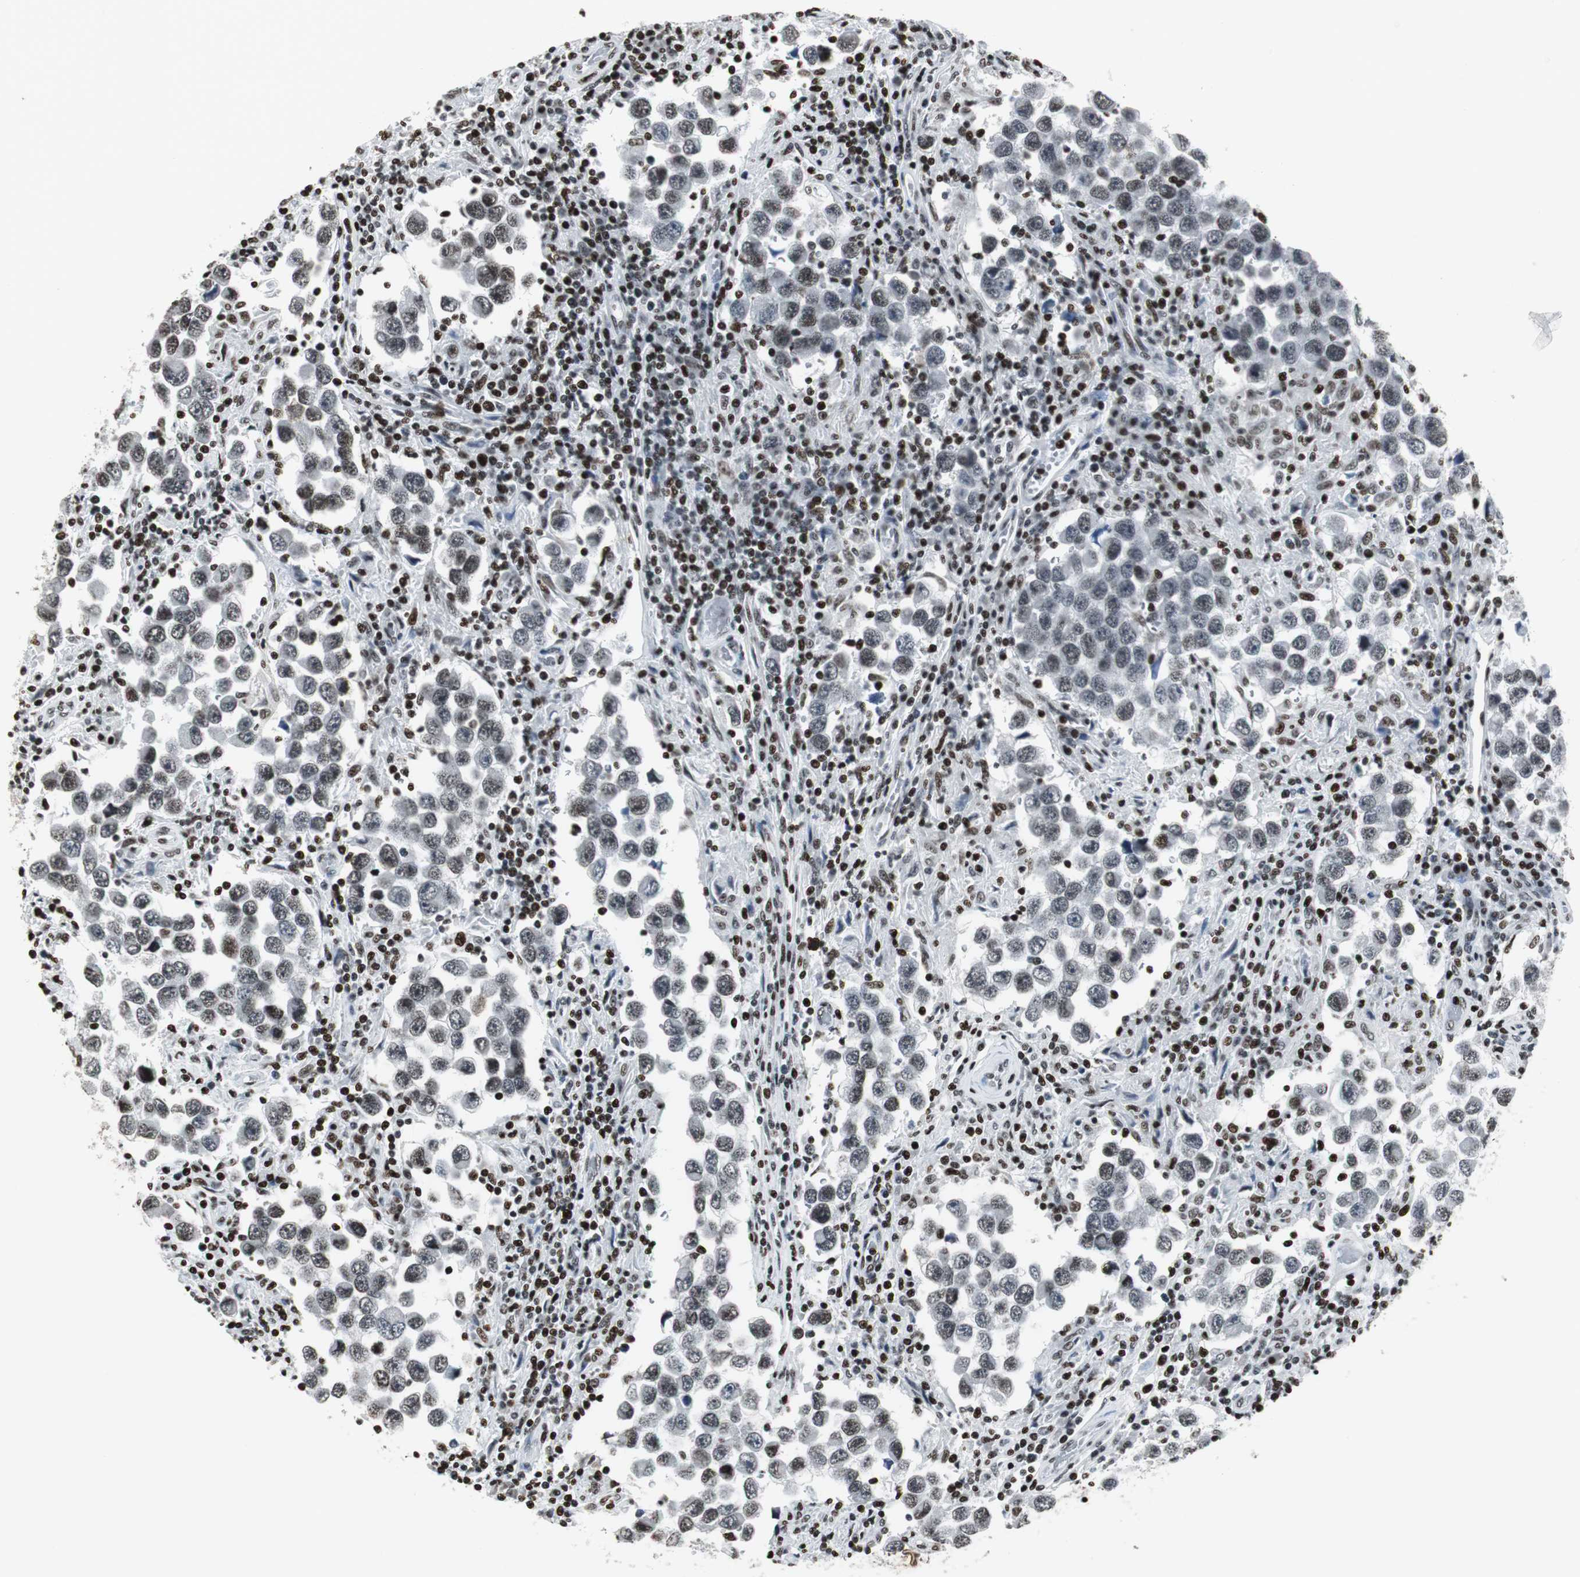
{"staining": {"intensity": "weak", "quantity": "25%-75%", "location": "nuclear"}, "tissue": "testis cancer", "cell_type": "Tumor cells", "image_type": "cancer", "snomed": [{"axis": "morphology", "description": "Carcinoma, Embryonal, NOS"}, {"axis": "topography", "description": "Testis"}], "caption": "Approximately 25%-75% of tumor cells in human testis embryonal carcinoma exhibit weak nuclear protein positivity as visualized by brown immunohistochemical staining.", "gene": "RBBP4", "patient": {"sex": "male", "age": 21}}